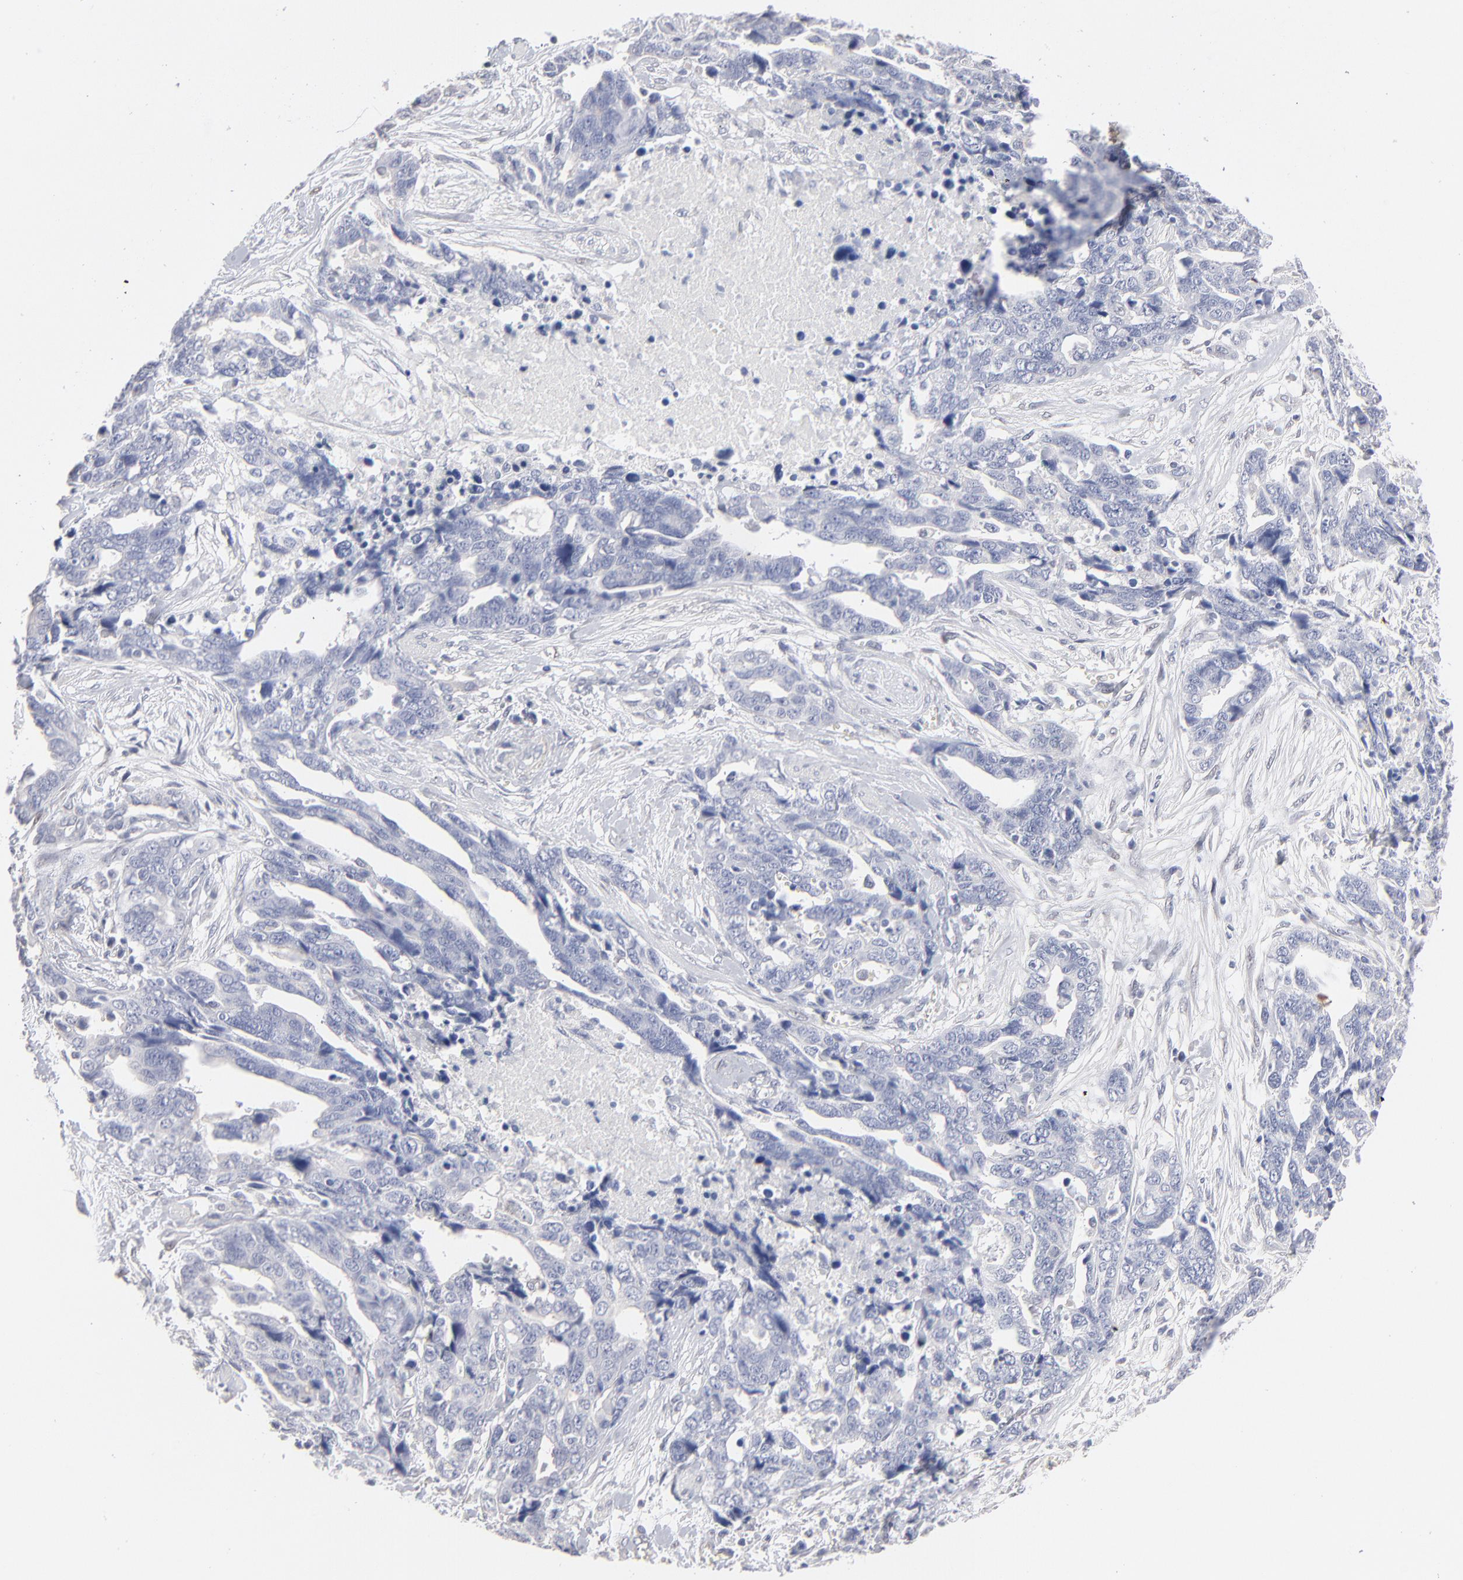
{"staining": {"intensity": "negative", "quantity": "none", "location": "none"}, "tissue": "ovarian cancer", "cell_type": "Tumor cells", "image_type": "cancer", "snomed": [{"axis": "morphology", "description": "Normal tissue, NOS"}, {"axis": "morphology", "description": "Cystadenocarcinoma, serous, NOS"}, {"axis": "topography", "description": "Fallopian tube"}, {"axis": "topography", "description": "Ovary"}], "caption": "A micrograph of serous cystadenocarcinoma (ovarian) stained for a protein shows no brown staining in tumor cells.", "gene": "RBM3", "patient": {"sex": "female", "age": 56}}